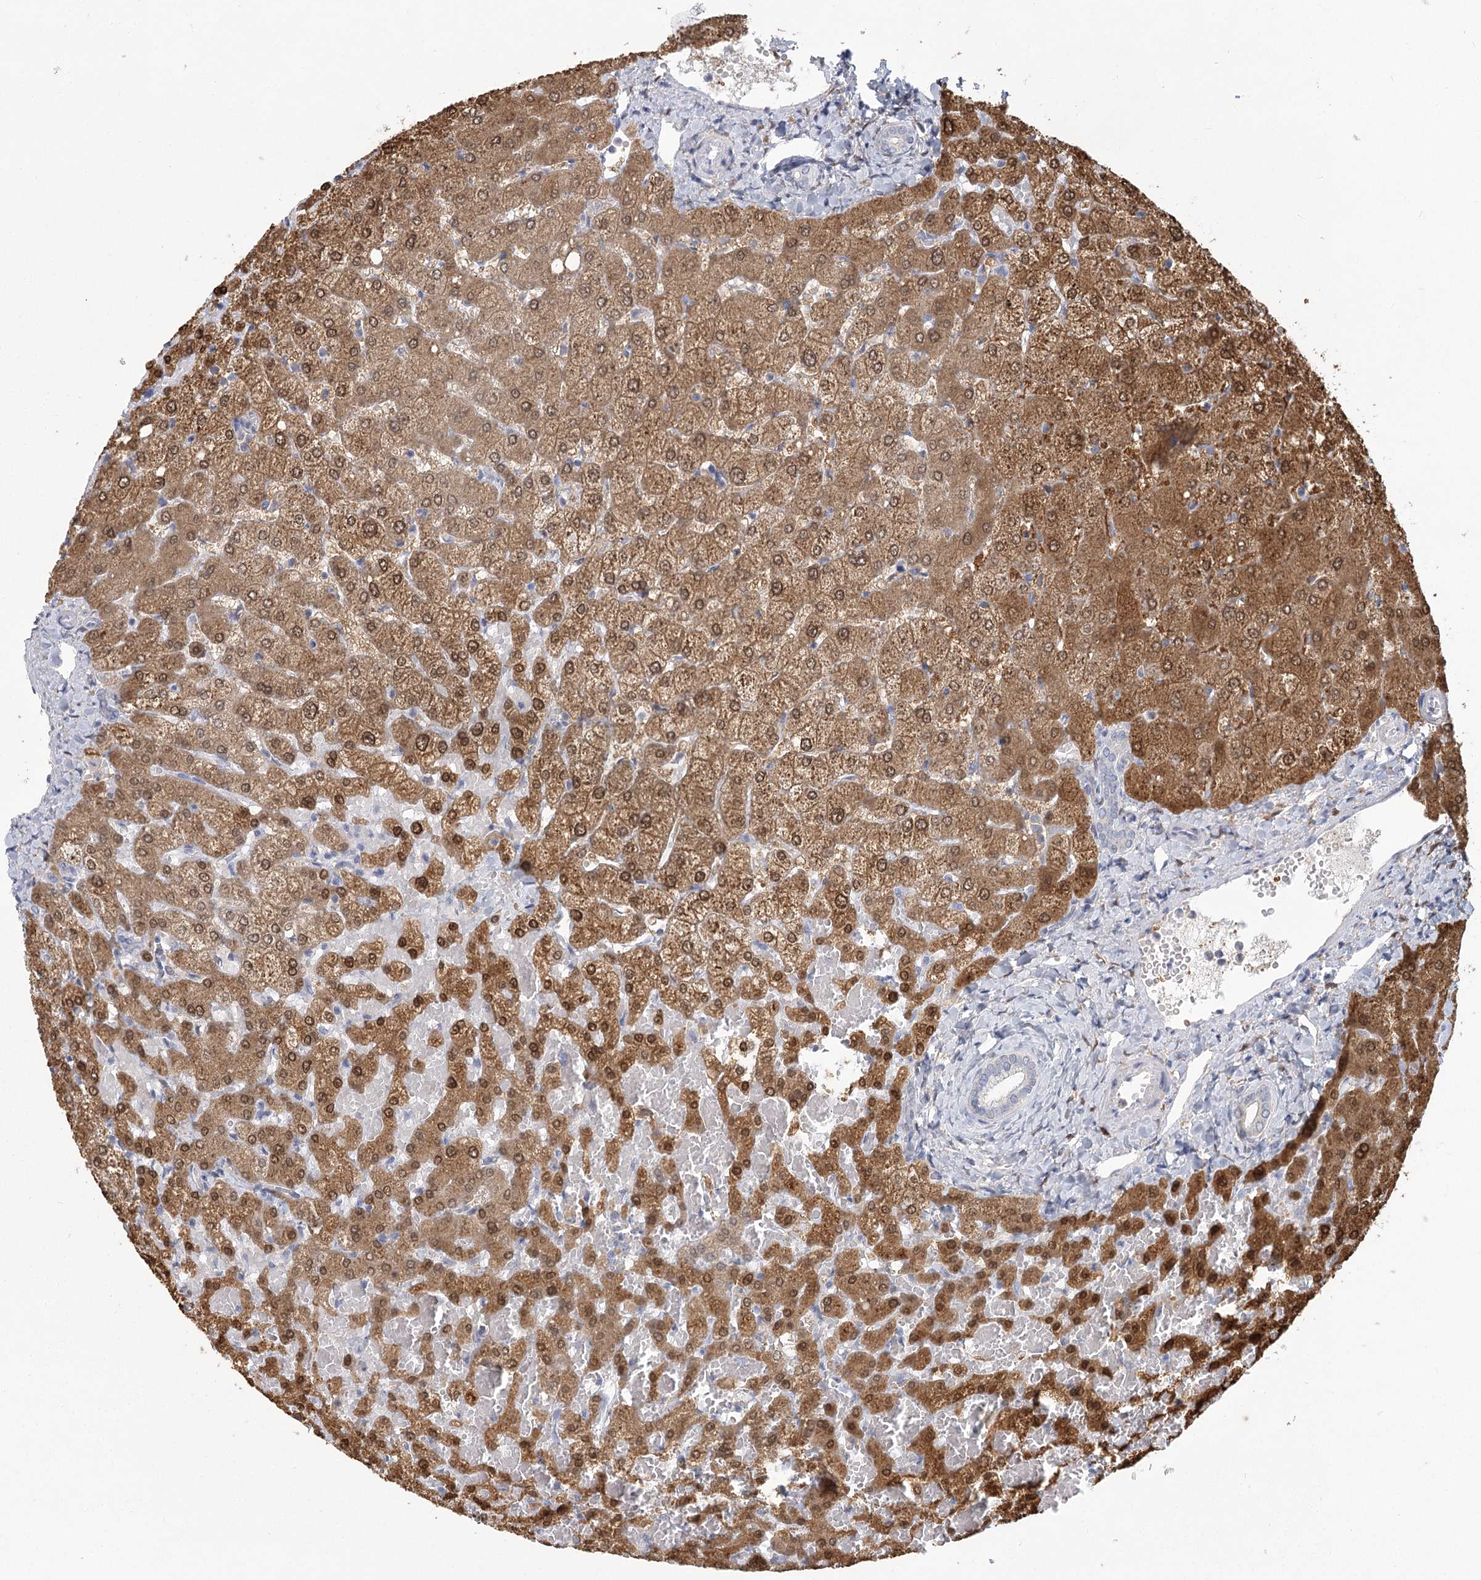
{"staining": {"intensity": "negative", "quantity": "none", "location": "none"}, "tissue": "liver", "cell_type": "Cholangiocytes", "image_type": "normal", "snomed": [{"axis": "morphology", "description": "Normal tissue, NOS"}, {"axis": "topography", "description": "Liver"}], "caption": "DAB (3,3'-diaminobenzidine) immunohistochemical staining of benign liver displays no significant positivity in cholangiocytes.", "gene": "CNTLN", "patient": {"sex": "female", "age": 54}}